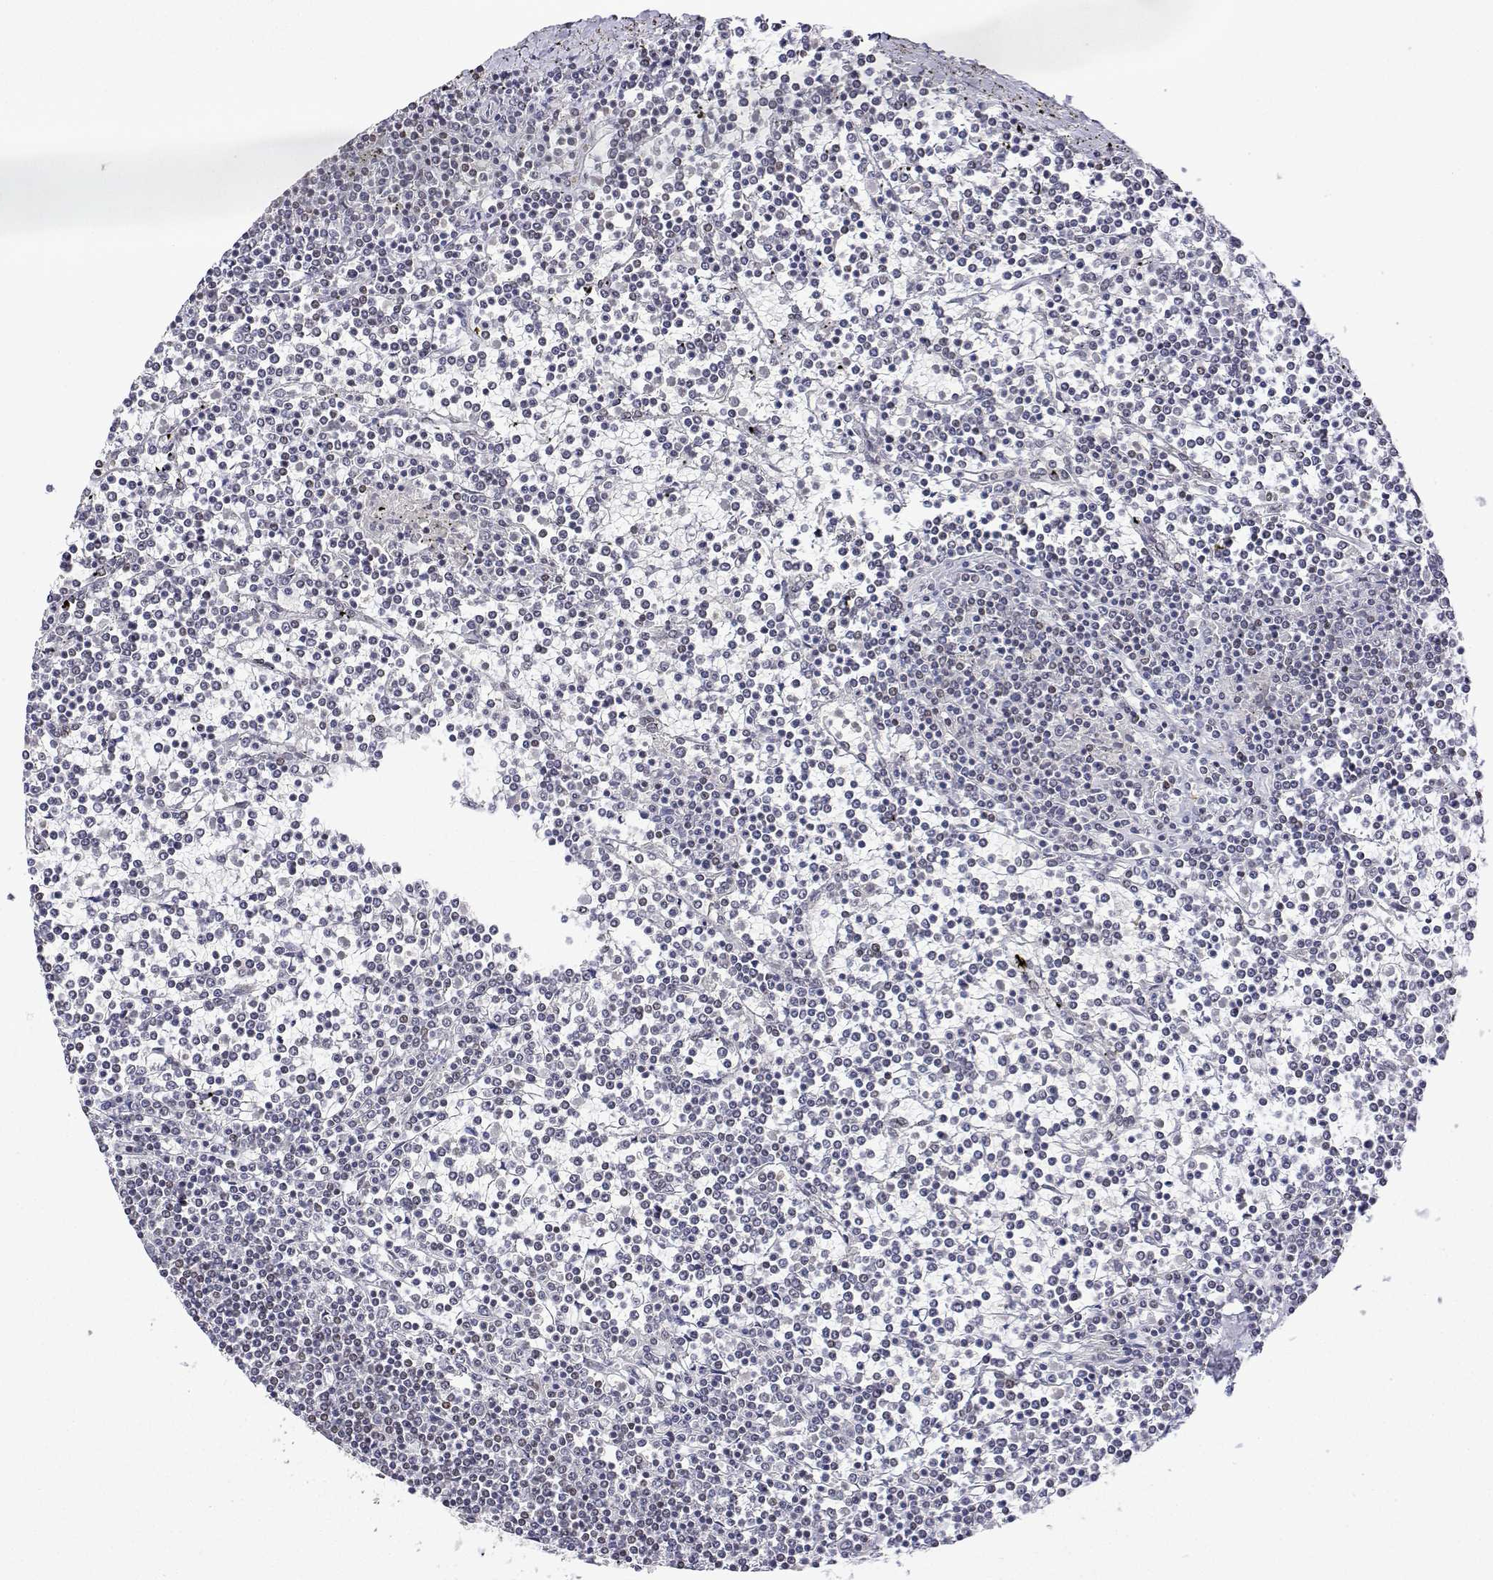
{"staining": {"intensity": "negative", "quantity": "none", "location": "none"}, "tissue": "lymphoma", "cell_type": "Tumor cells", "image_type": "cancer", "snomed": [{"axis": "morphology", "description": "Malignant lymphoma, non-Hodgkin's type, Low grade"}, {"axis": "topography", "description": "Spleen"}], "caption": "Image shows no protein positivity in tumor cells of lymphoma tissue.", "gene": "XPC", "patient": {"sex": "female", "age": 19}}